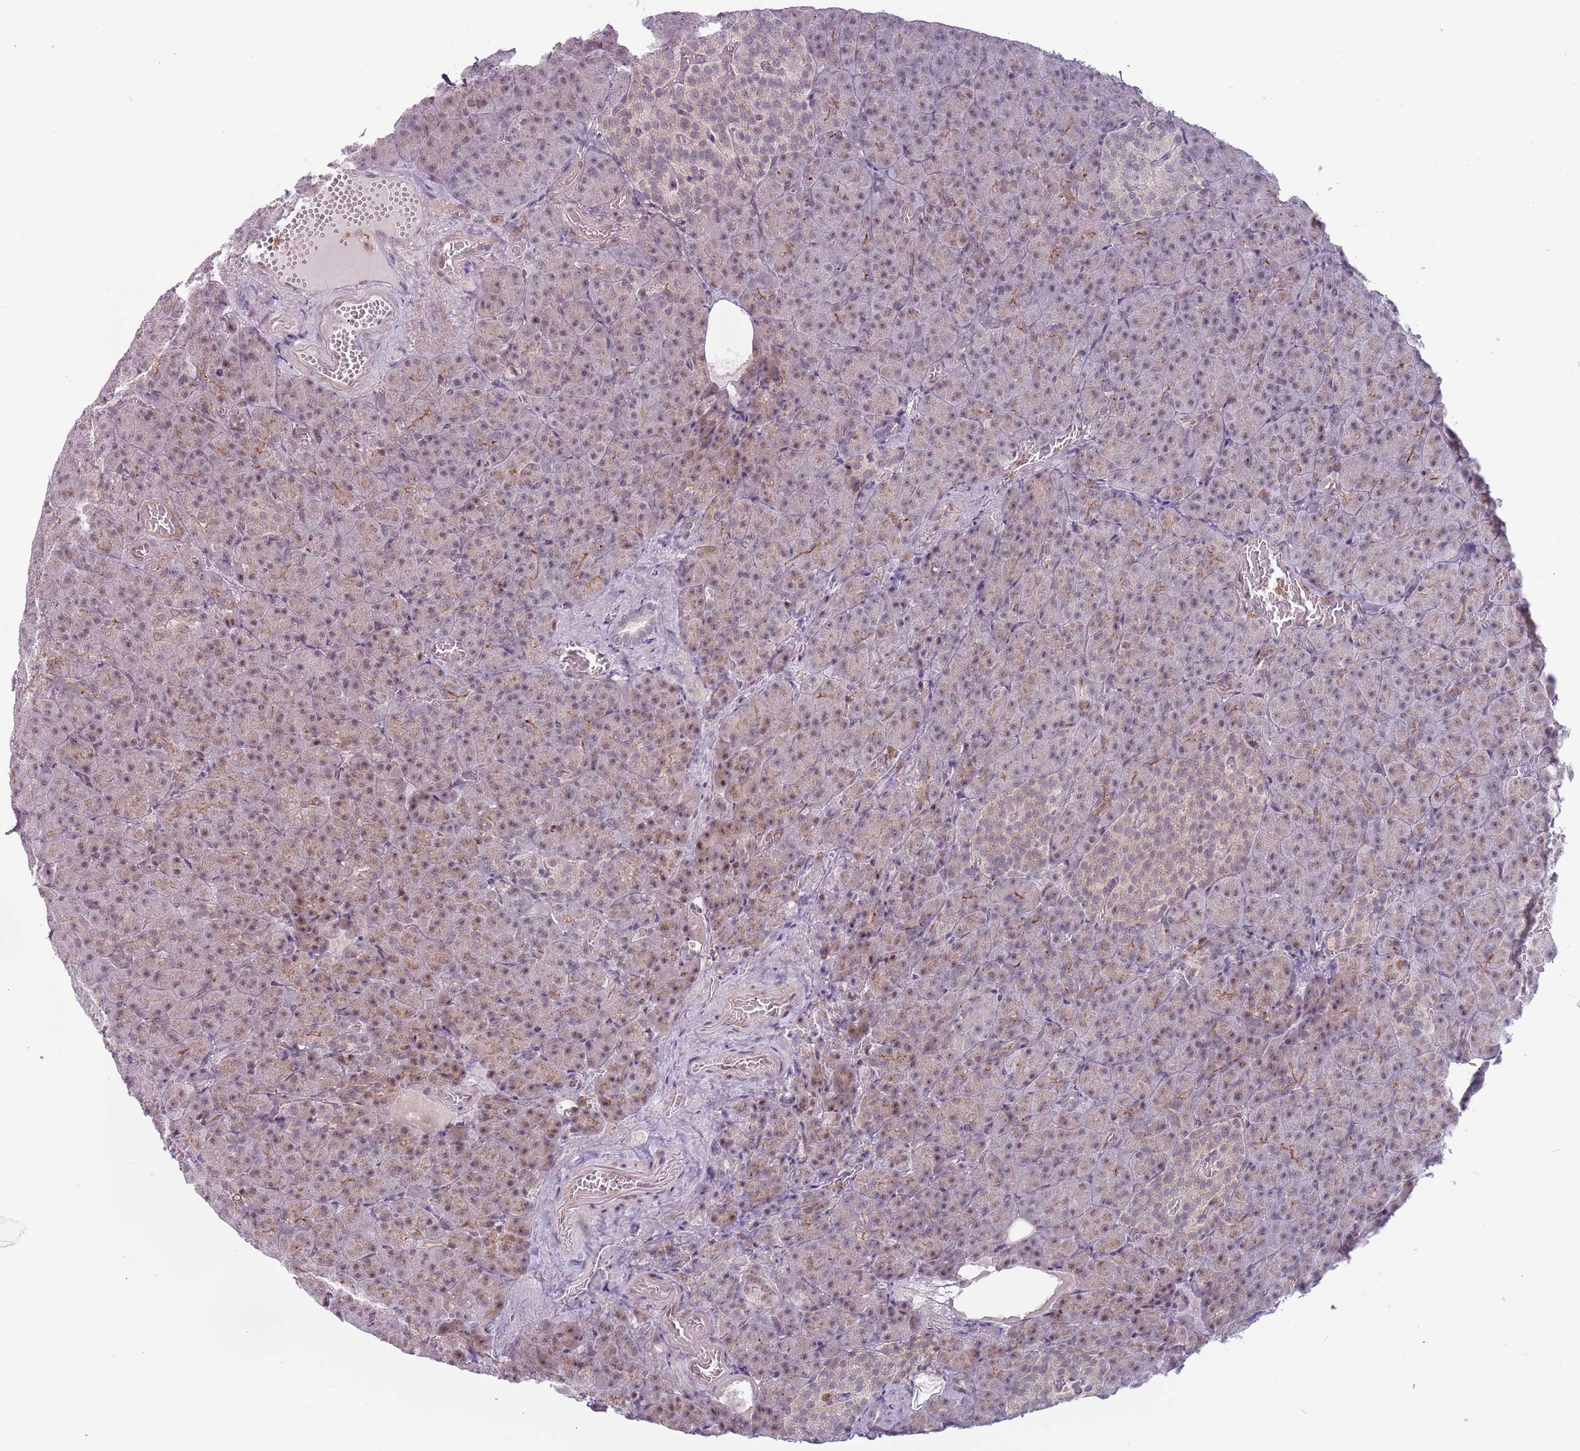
{"staining": {"intensity": "weak", "quantity": ">75%", "location": "cytoplasmic/membranous,nuclear"}, "tissue": "pancreas", "cell_type": "Exocrine glandular cells", "image_type": "normal", "snomed": [{"axis": "morphology", "description": "Normal tissue, NOS"}, {"axis": "topography", "description": "Pancreas"}], "caption": "This is a photomicrograph of immunohistochemistry (IHC) staining of unremarkable pancreas, which shows weak staining in the cytoplasmic/membranous,nuclear of exocrine glandular cells.", "gene": "REXO4", "patient": {"sex": "female", "age": 74}}